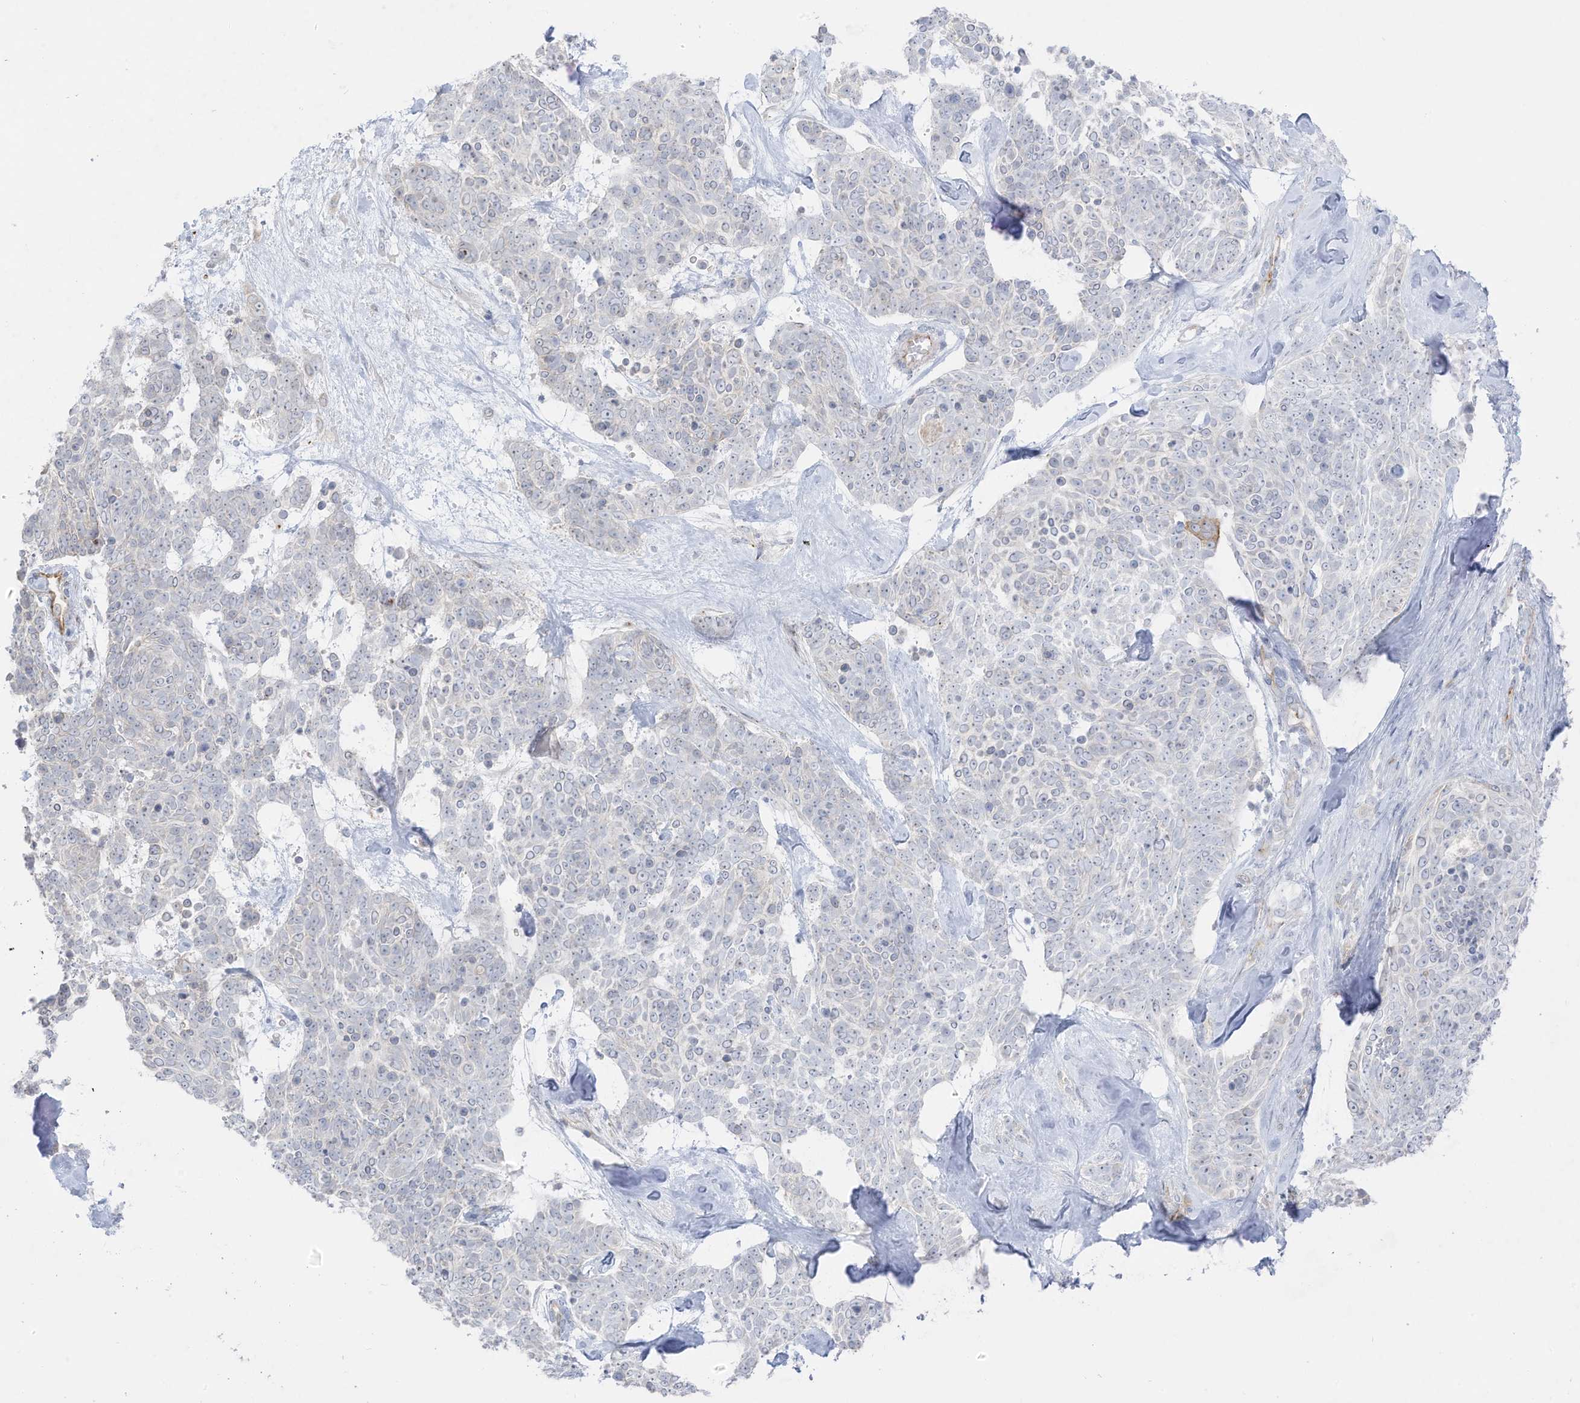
{"staining": {"intensity": "negative", "quantity": "none", "location": "none"}, "tissue": "skin cancer", "cell_type": "Tumor cells", "image_type": "cancer", "snomed": [{"axis": "morphology", "description": "Basal cell carcinoma"}, {"axis": "topography", "description": "Skin"}], "caption": "A micrograph of skin cancer stained for a protein exhibits no brown staining in tumor cells.", "gene": "C11orf87", "patient": {"sex": "female", "age": 81}}